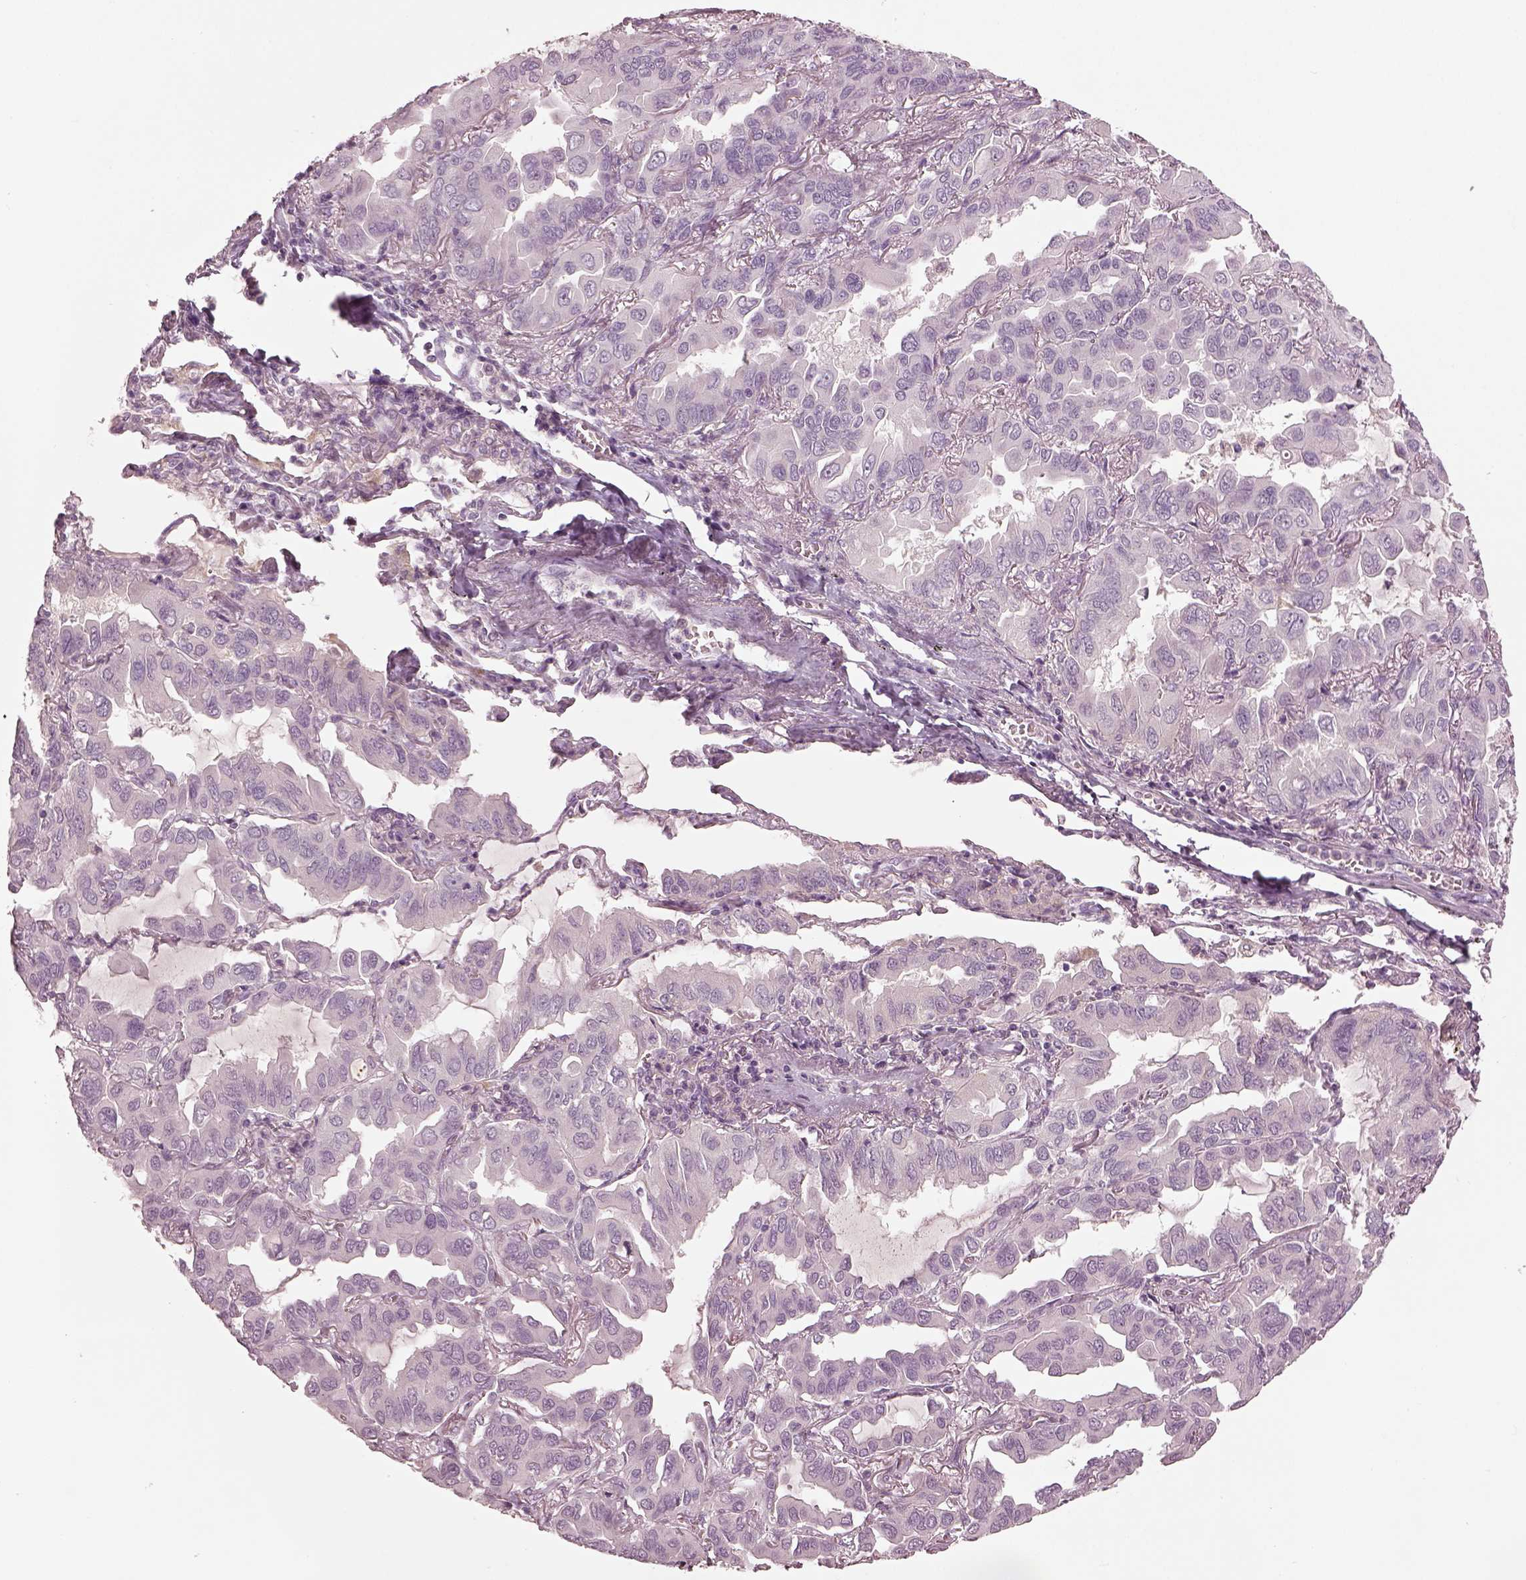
{"staining": {"intensity": "negative", "quantity": "none", "location": "none"}, "tissue": "lung cancer", "cell_type": "Tumor cells", "image_type": "cancer", "snomed": [{"axis": "morphology", "description": "Adenocarcinoma, NOS"}, {"axis": "topography", "description": "Lung"}], "caption": "Tumor cells are negative for protein expression in human adenocarcinoma (lung).", "gene": "SPATA6L", "patient": {"sex": "male", "age": 64}}